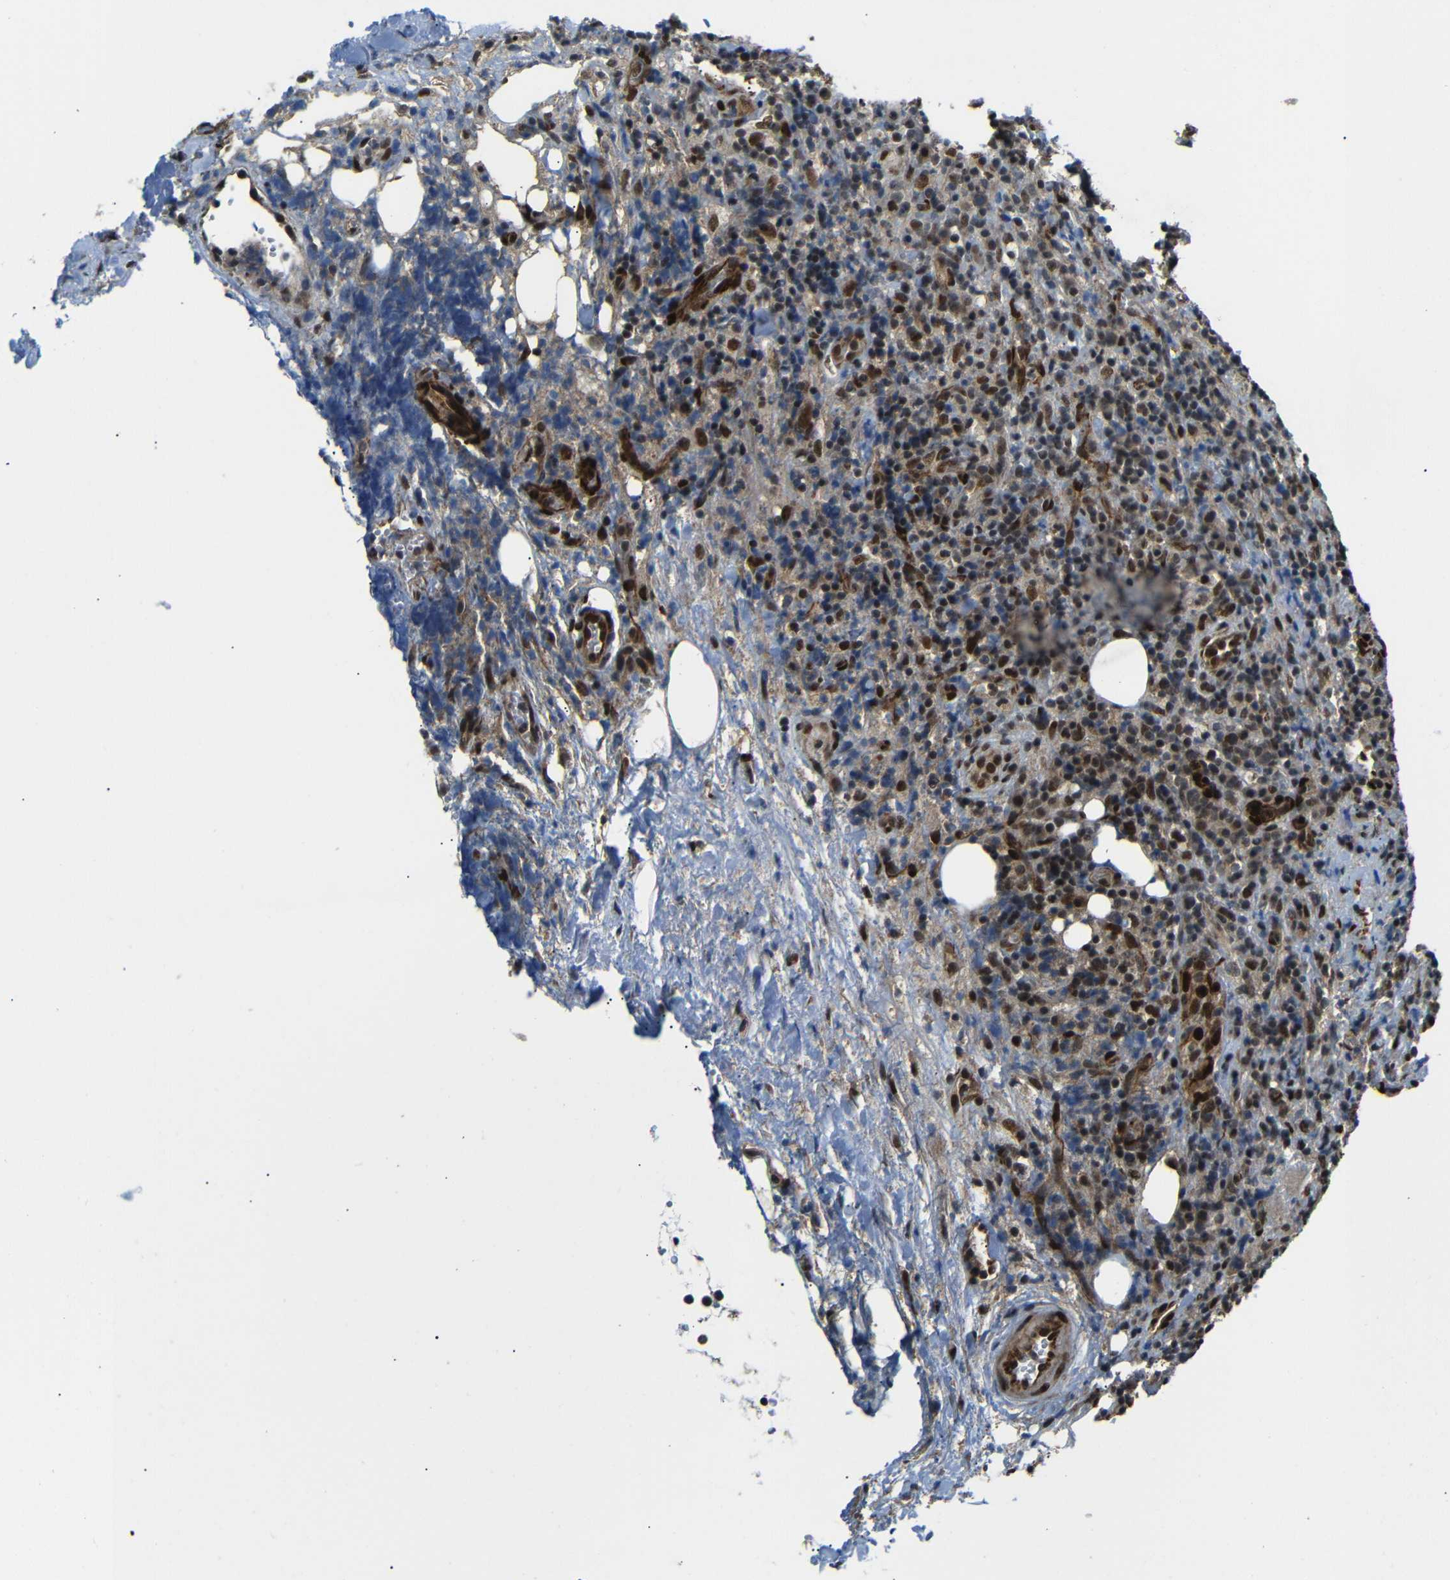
{"staining": {"intensity": "moderate", "quantity": ">75%", "location": "cytoplasmic/membranous,nuclear"}, "tissue": "lymphoma", "cell_type": "Tumor cells", "image_type": "cancer", "snomed": [{"axis": "morphology", "description": "Malignant lymphoma, non-Hodgkin's type, High grade"}, {"axis": "topography", "description": "Lymph node"}], "caption": "Lymphoma stained for a protein exhibits moderate cytoplasmic/membranous and nuclear positivity in tumor cells. Using DAB (brown) and hematoxylin (blue) stains, captured at high magnification using brightfield microscopy.", "gene": "TBX2", "patient": {"sex": "female", "age": 76}}